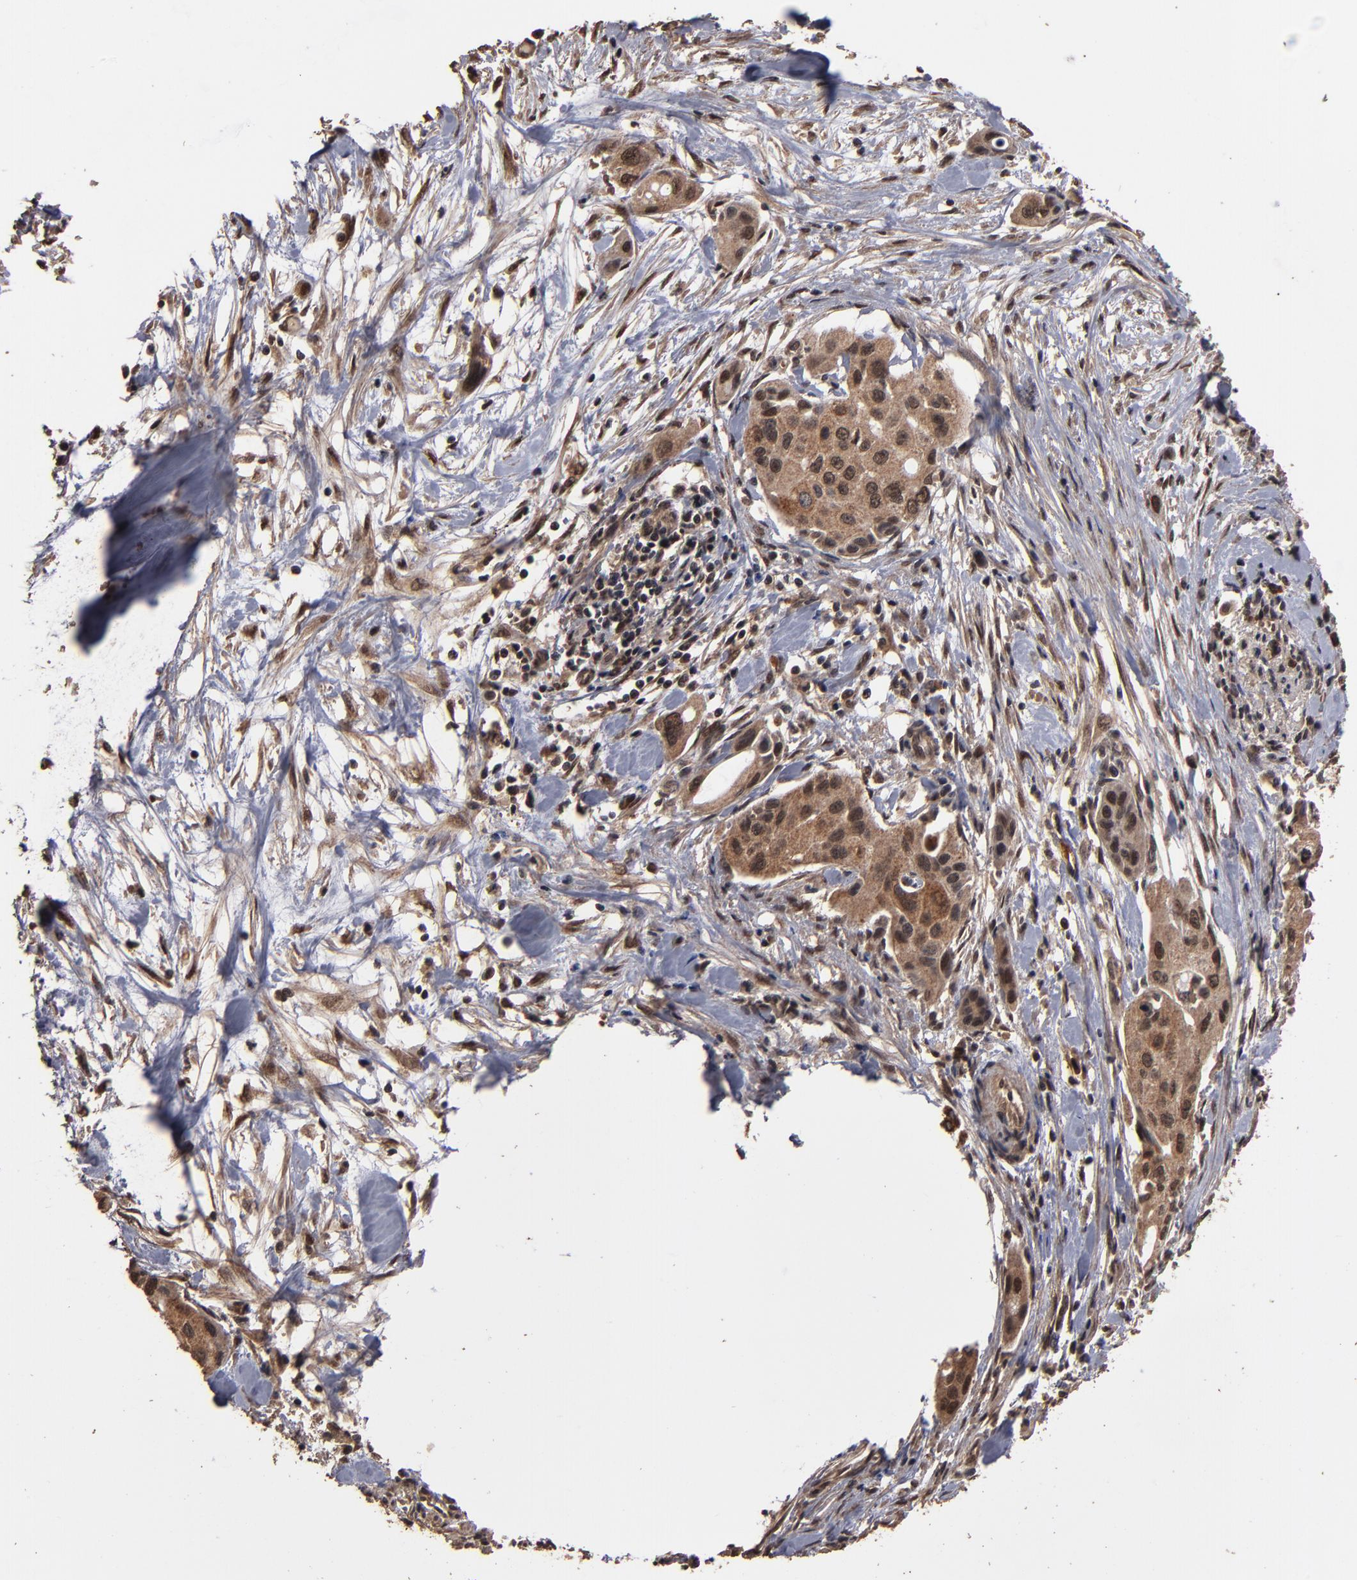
{"staining": {"intensity": "moderate", "quantity": ">75%", "location": "cytoplasmic/membranous,nuclear"}, "tissue": "pancreatic cancer", "cell_type": "Tumor cells", "image_type": "cancer", "snomed": [{"axis": "morphology", "description": "Adenocarcinoma, NOS"}, {"axis": "topography", "description": "Pancreas"}], "caption": "Protein staining demonstrates moderate cytoplasmic/membranous and nuclear expression in about >75% of tumor cells in pancreatic cancer (adenocarcinoma). (DAB IHC, brown staining for protein, blue staining for nuclei).", "gene": "NXF2B", "patient": {"sex": "female", "age": 60}}